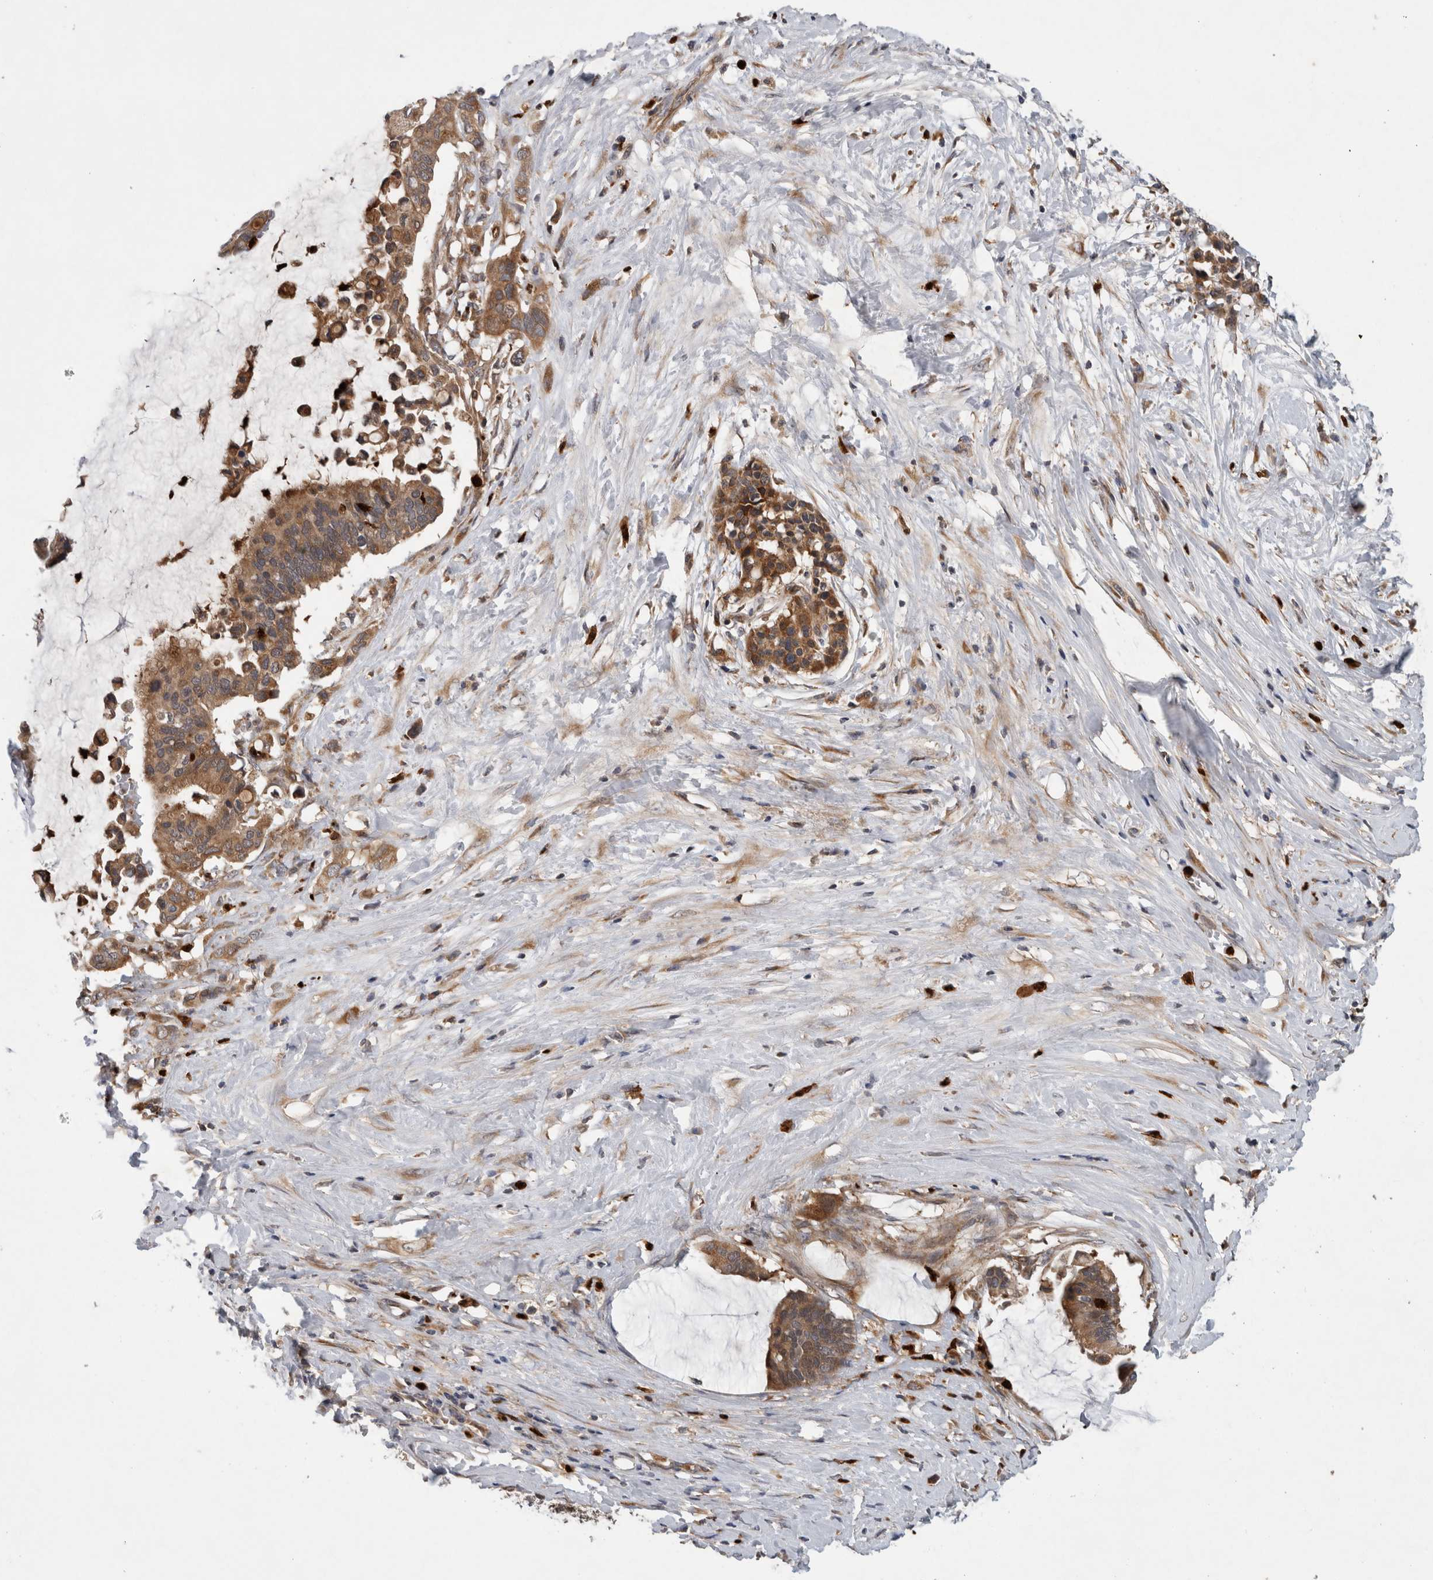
{"staining": {"intensity": "moderate", "quantity": ">75%", "location": "cytoplasmic/membranous"}, "tissue": "pancreatic cancer", "cell_type": "Tumor cells", "image_type": "cancer", "snomed": [{"axis": "morphology", "description": "Adenocarcinoma, NOS"}, {"axis": "topography", "description": "Pancreas"}], "caption": "Immunohistochemical staining of human pancreatic cancer reveals moderate cytoplasmic/membranous protein staining in about >75% of tumor cells.", "gene": "PDCD2", "patient": {"sex": "male", "age": 41}}